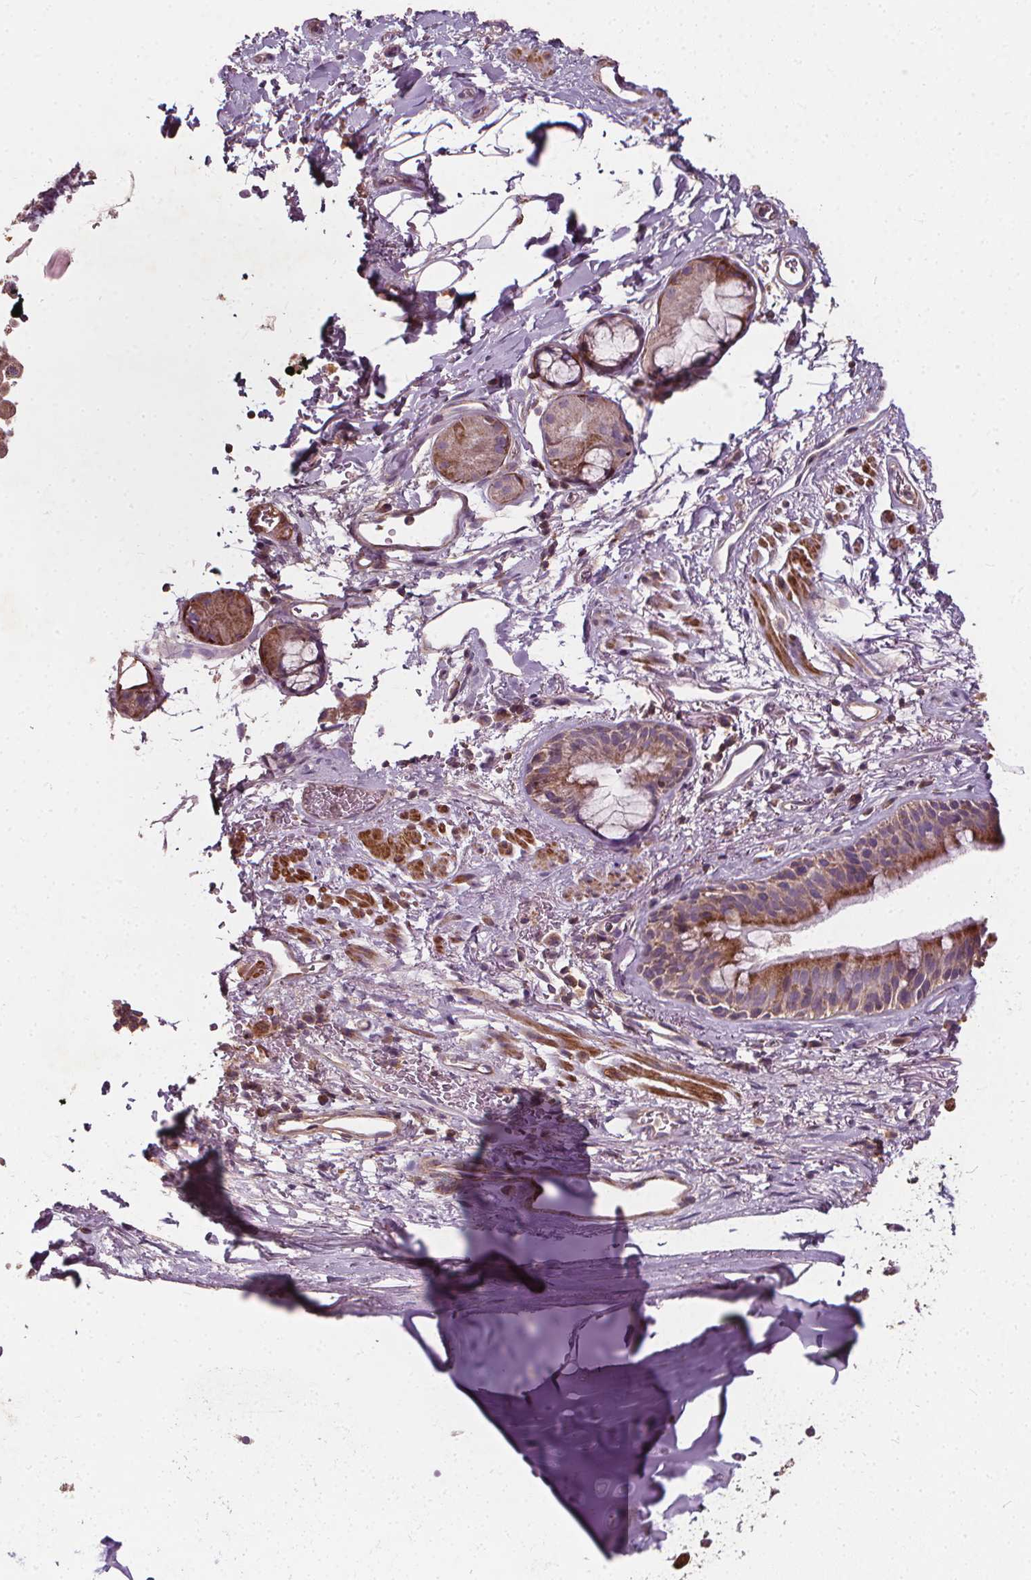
{"staining": {"intensity": "moderate", "quantity": "25%-75%", "location": "cytoplasmic/membranous"}, "tissue": "bronchus", "cell_type": "Respiratory epithelial cells", "image_type": "normal", "snomed": [{"axis": "morphology", "description": "Normal tissue, NOS"}, {"axis": "topography", "description": "Cartilage tissue"}, {"axis": "topography", "description": "Bronchus"}], "caption": "Protein staining of unremarkable bronchus demonstrates moderate cytoplasmic/membranous positivity in approximately 25%-75% of respiratory epithelial cells.", "gene": "ORAI2", "patient": {"sex": "male", "age": 58}}